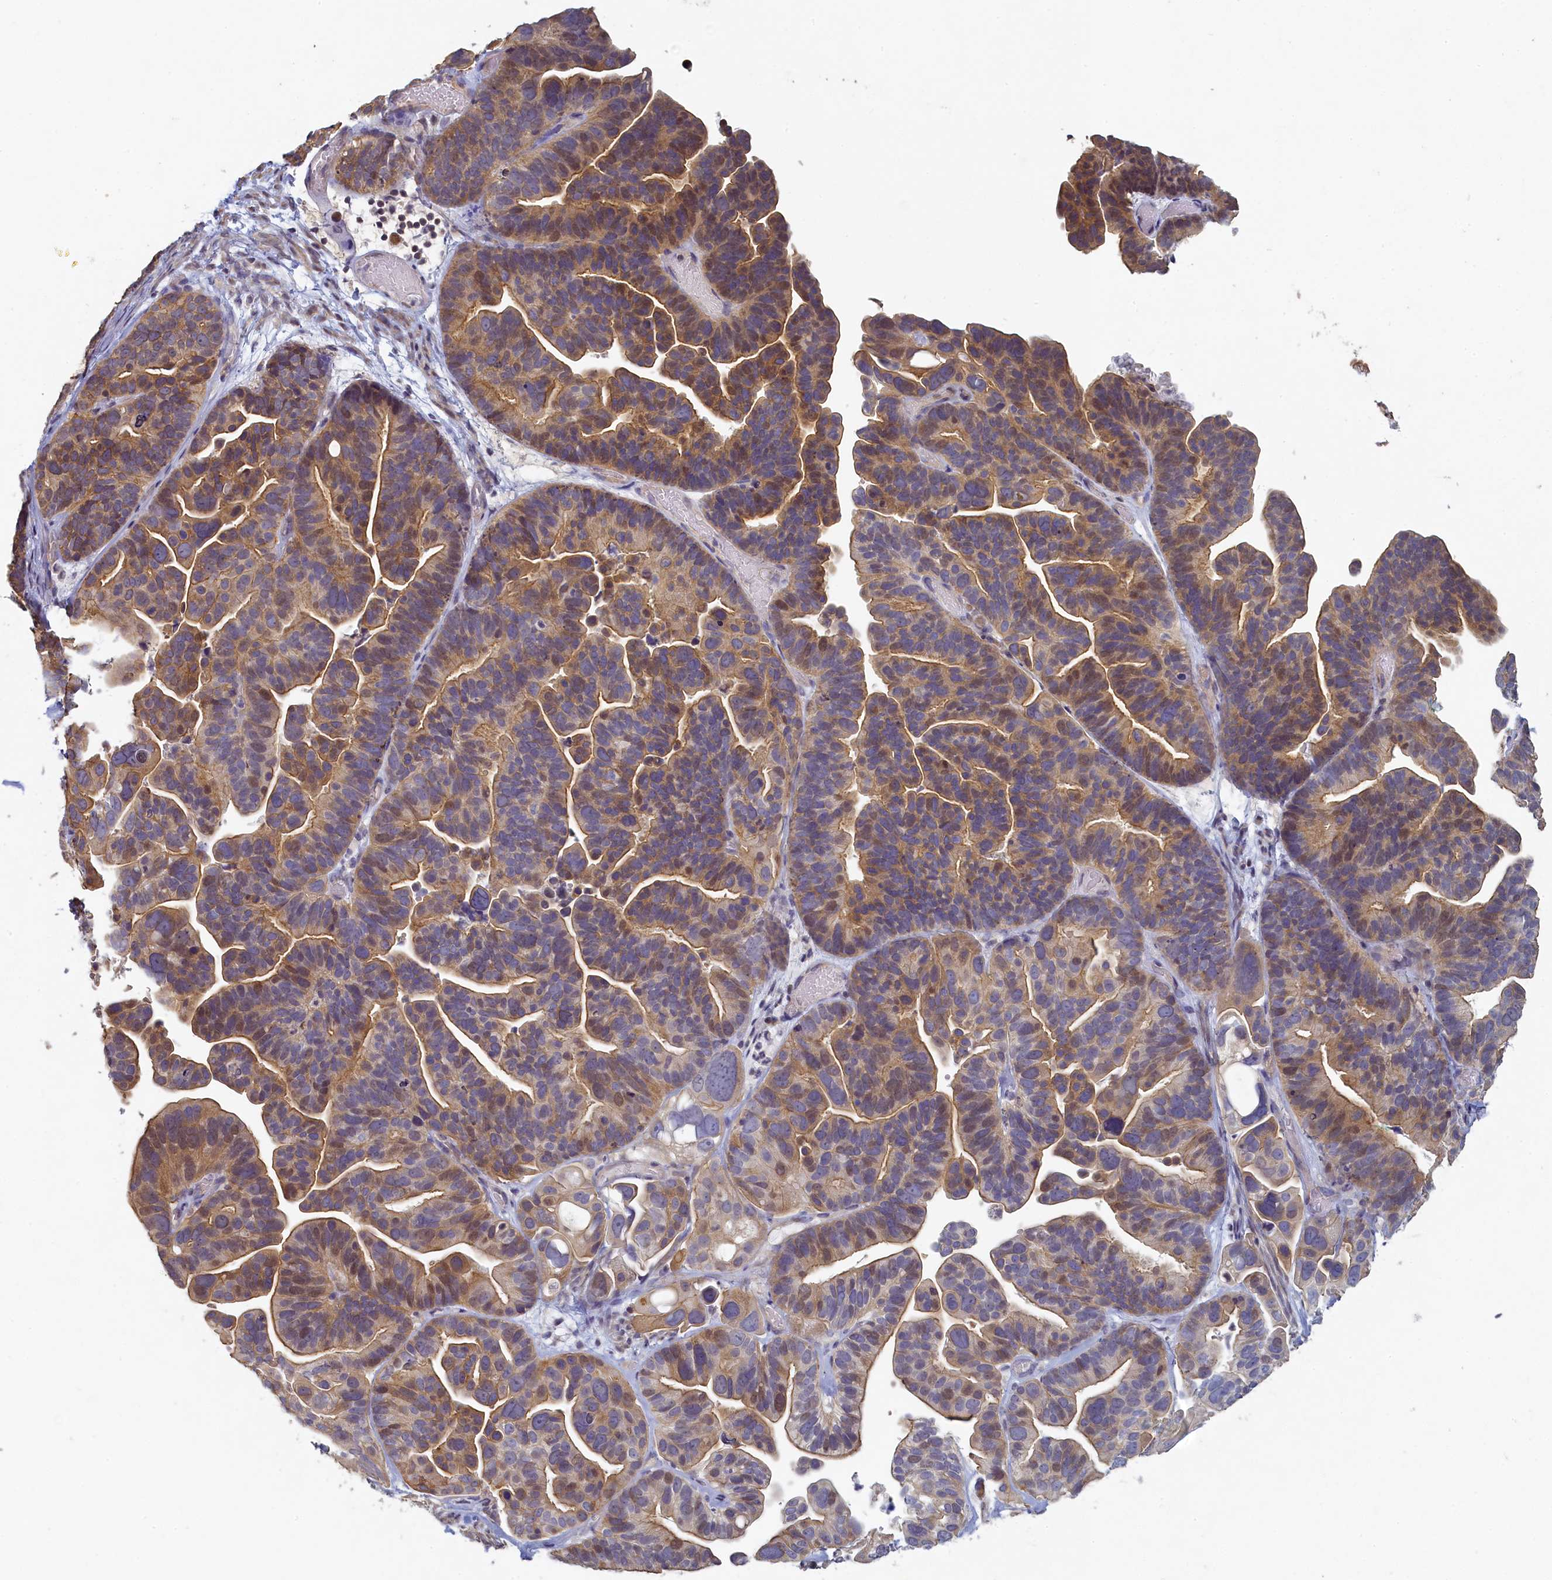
{"staining": {"intensity": "moderate", "quantity": "25%-75%", "location": "cytoplasmic/membranous"}, "tissue": "ovarian cancer", "cell_type": "Tumor cells", "image_type": "cancer", "snomed": [{"axis": "morphology", "description": "Cystadenocarcinoma, serous, NOS"}, {"axis": "topography", "description": "Ovary"}], "caption": "An immunohistochemistry (IHC) image of tumor tissue is shown. Protein staining in brown highlights moderate cytoplasmic/membranous positivity in serous cystadenocarcinoma (ovarian) within tumor cells.", "gene": "DIXDC1", "patient": {"sex": "female", "age": 56}}